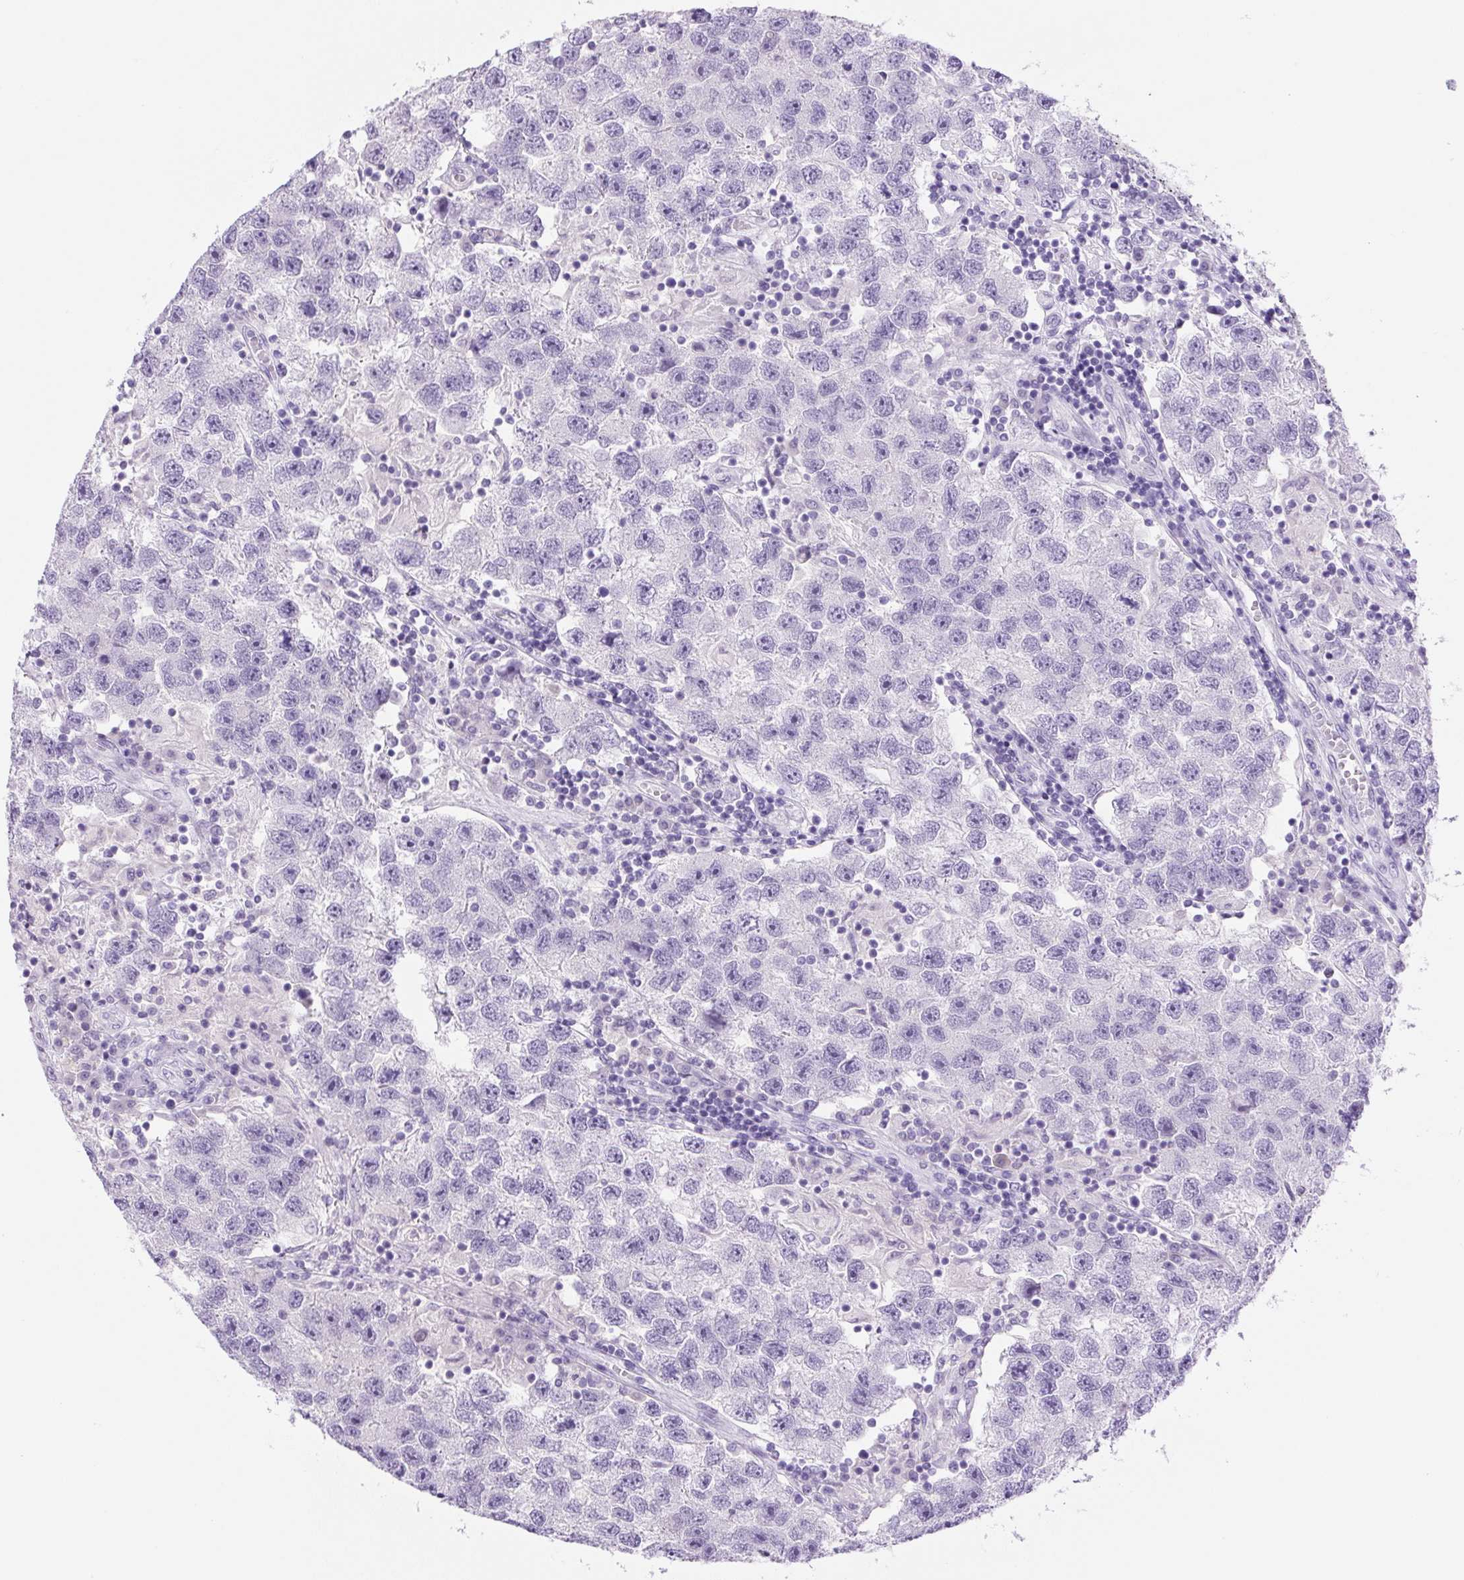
{"staining": {"intensity": "negative", "quantity": "none", "location": "none"}, "tissue": "testis cancer", "cell_type": "Tumor cells", "image_type": "cancer", "snomed": [{"axis": "morphology", "description": "Seminoma, NOS"}, {"axis": "topography", "description": "Testis"}], "caption": "This is a photomicrograph of immunohistochemistry staining of seminoma (testis), which shows no staining in tumor cells.", "gene": "PRRT1", "patient": {"sex": "male", "age": 26}}